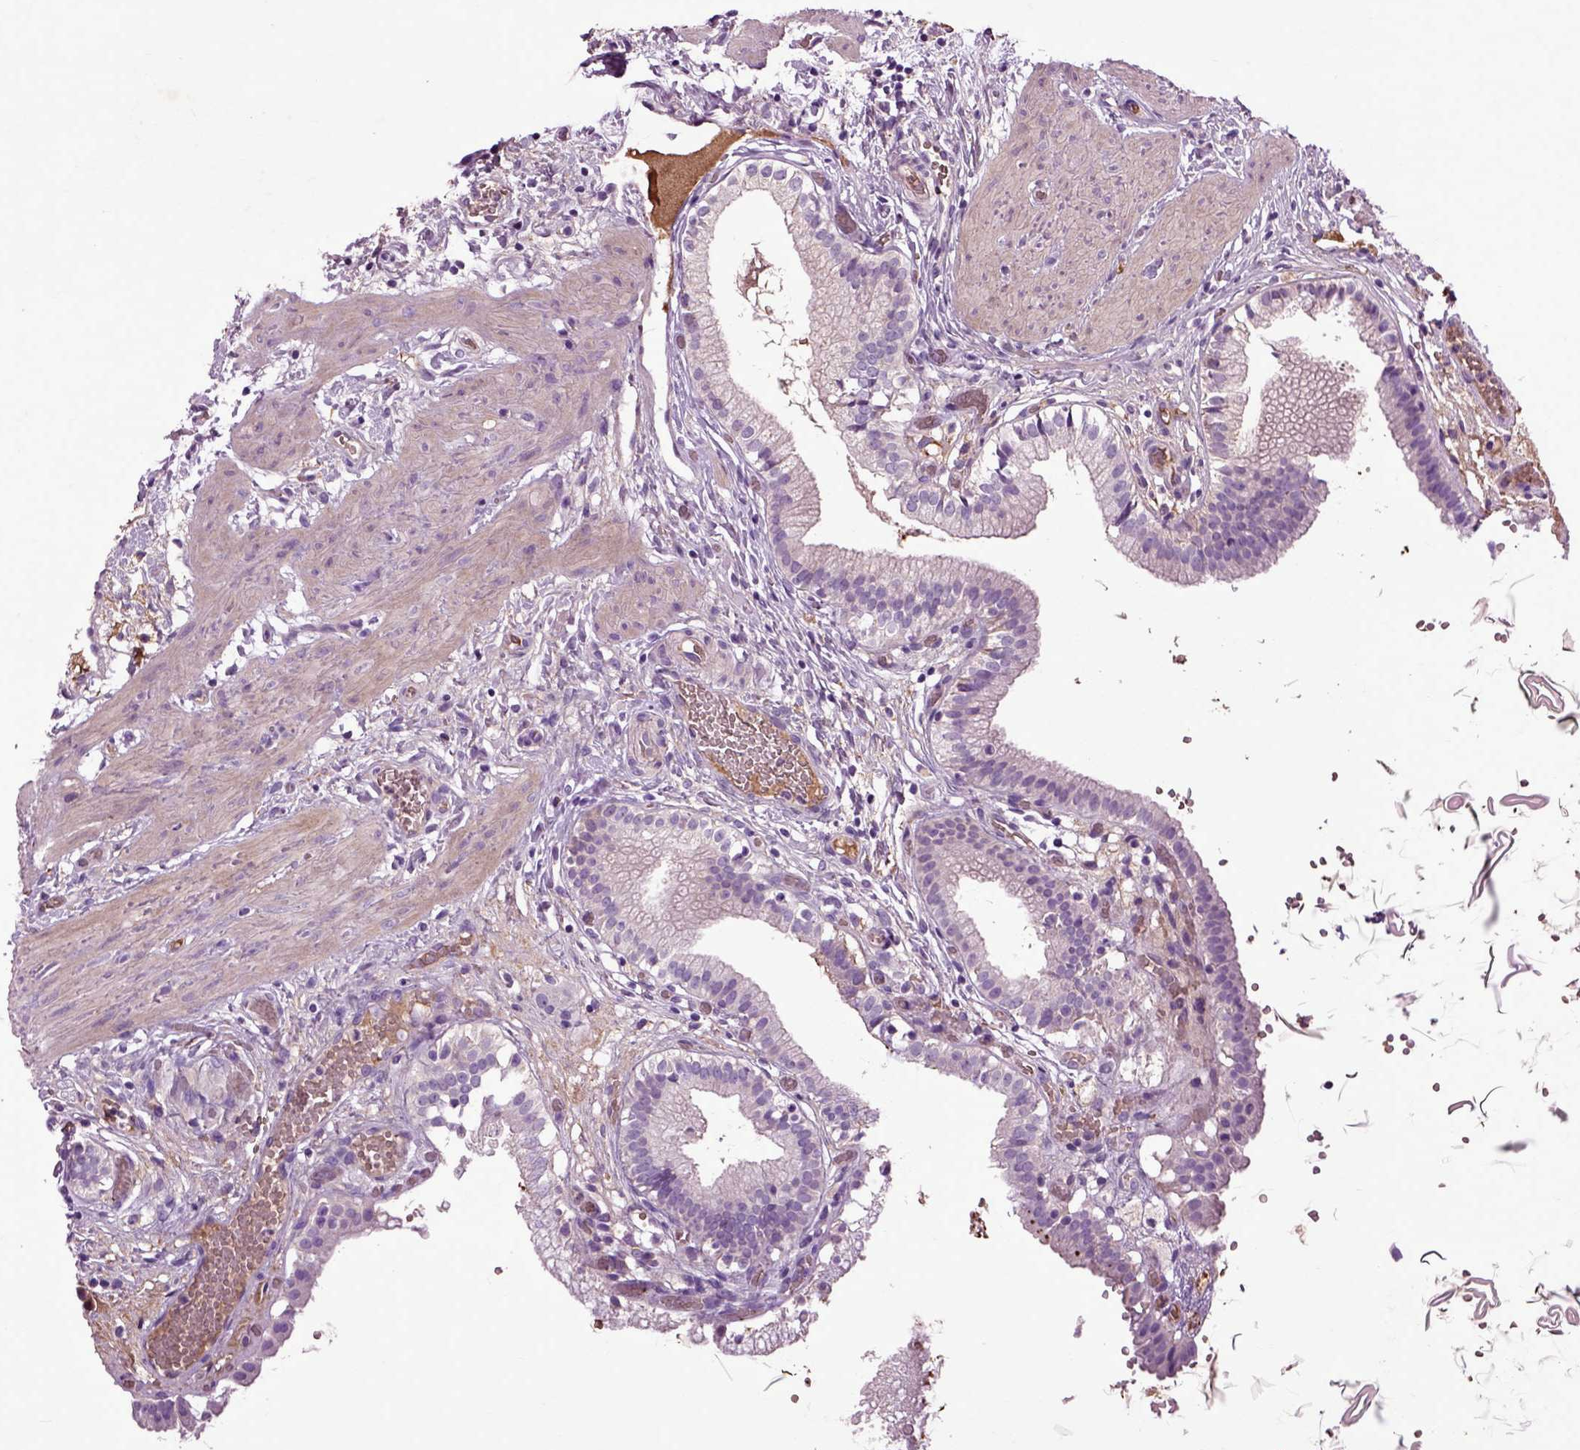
{"staining": {"intensity": "negative", "quantity": "none", "location": "none"}, "tissue": "gallbladder", "cell_type": "Glandular cells", "image_type": "normal", "snomed": [{"axis": "morphology", "description": "Normal tissue, NOS"}, {"axis": "topography", "description": "Gallbladder"}], "caption": "Immunohistochemical staining of normal gallbladder shows no significant staining in glandular cells. (Brightfield microscopy of DAB (3,3'-diaminobenzidine) immunohistochemistry (IHC) at high magnification).", "gene": "SPON1", "patient": {"sex": "female", "age": 24}}